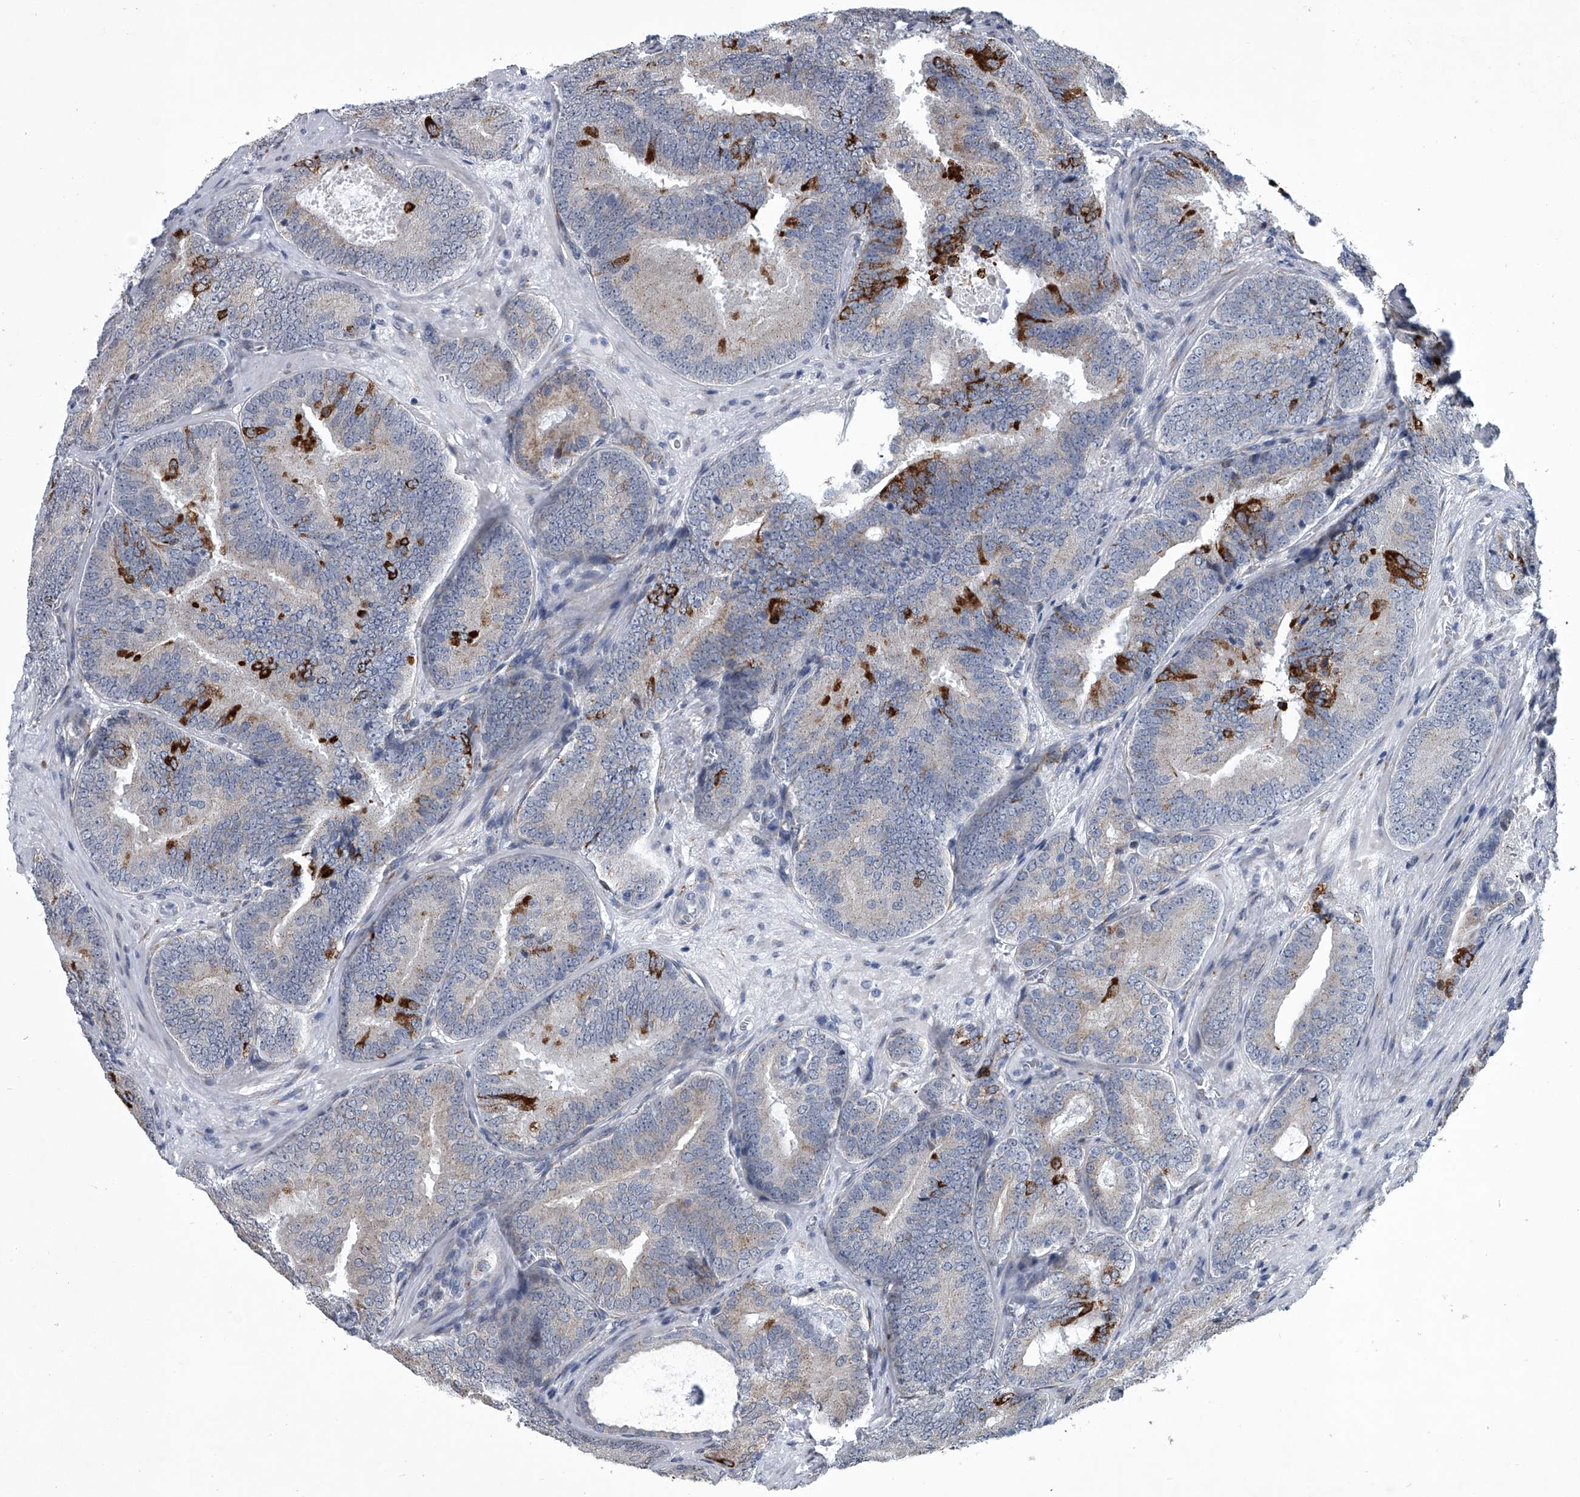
{"staining": {"intensity": "strong", "quantity": "<25%", "location": "cytoplasmic/membranous"}, "tissue": "prostate cancer", "cell_type": "Tumor cells", "image_type": "cancer", "snomed": [{"axis": "morphology", "description": "Adenocarcinoma, High grade"}, {"axis": "topography", "description": "Prostate"}], "caption": "Tumor cells reveal medium levels of strong cytoplasmic/membranous staining in approximately <25% of cells in prostate cancer.", "gene": "PPP2R5D", "patient": {"sex": "male", "age": 66}}